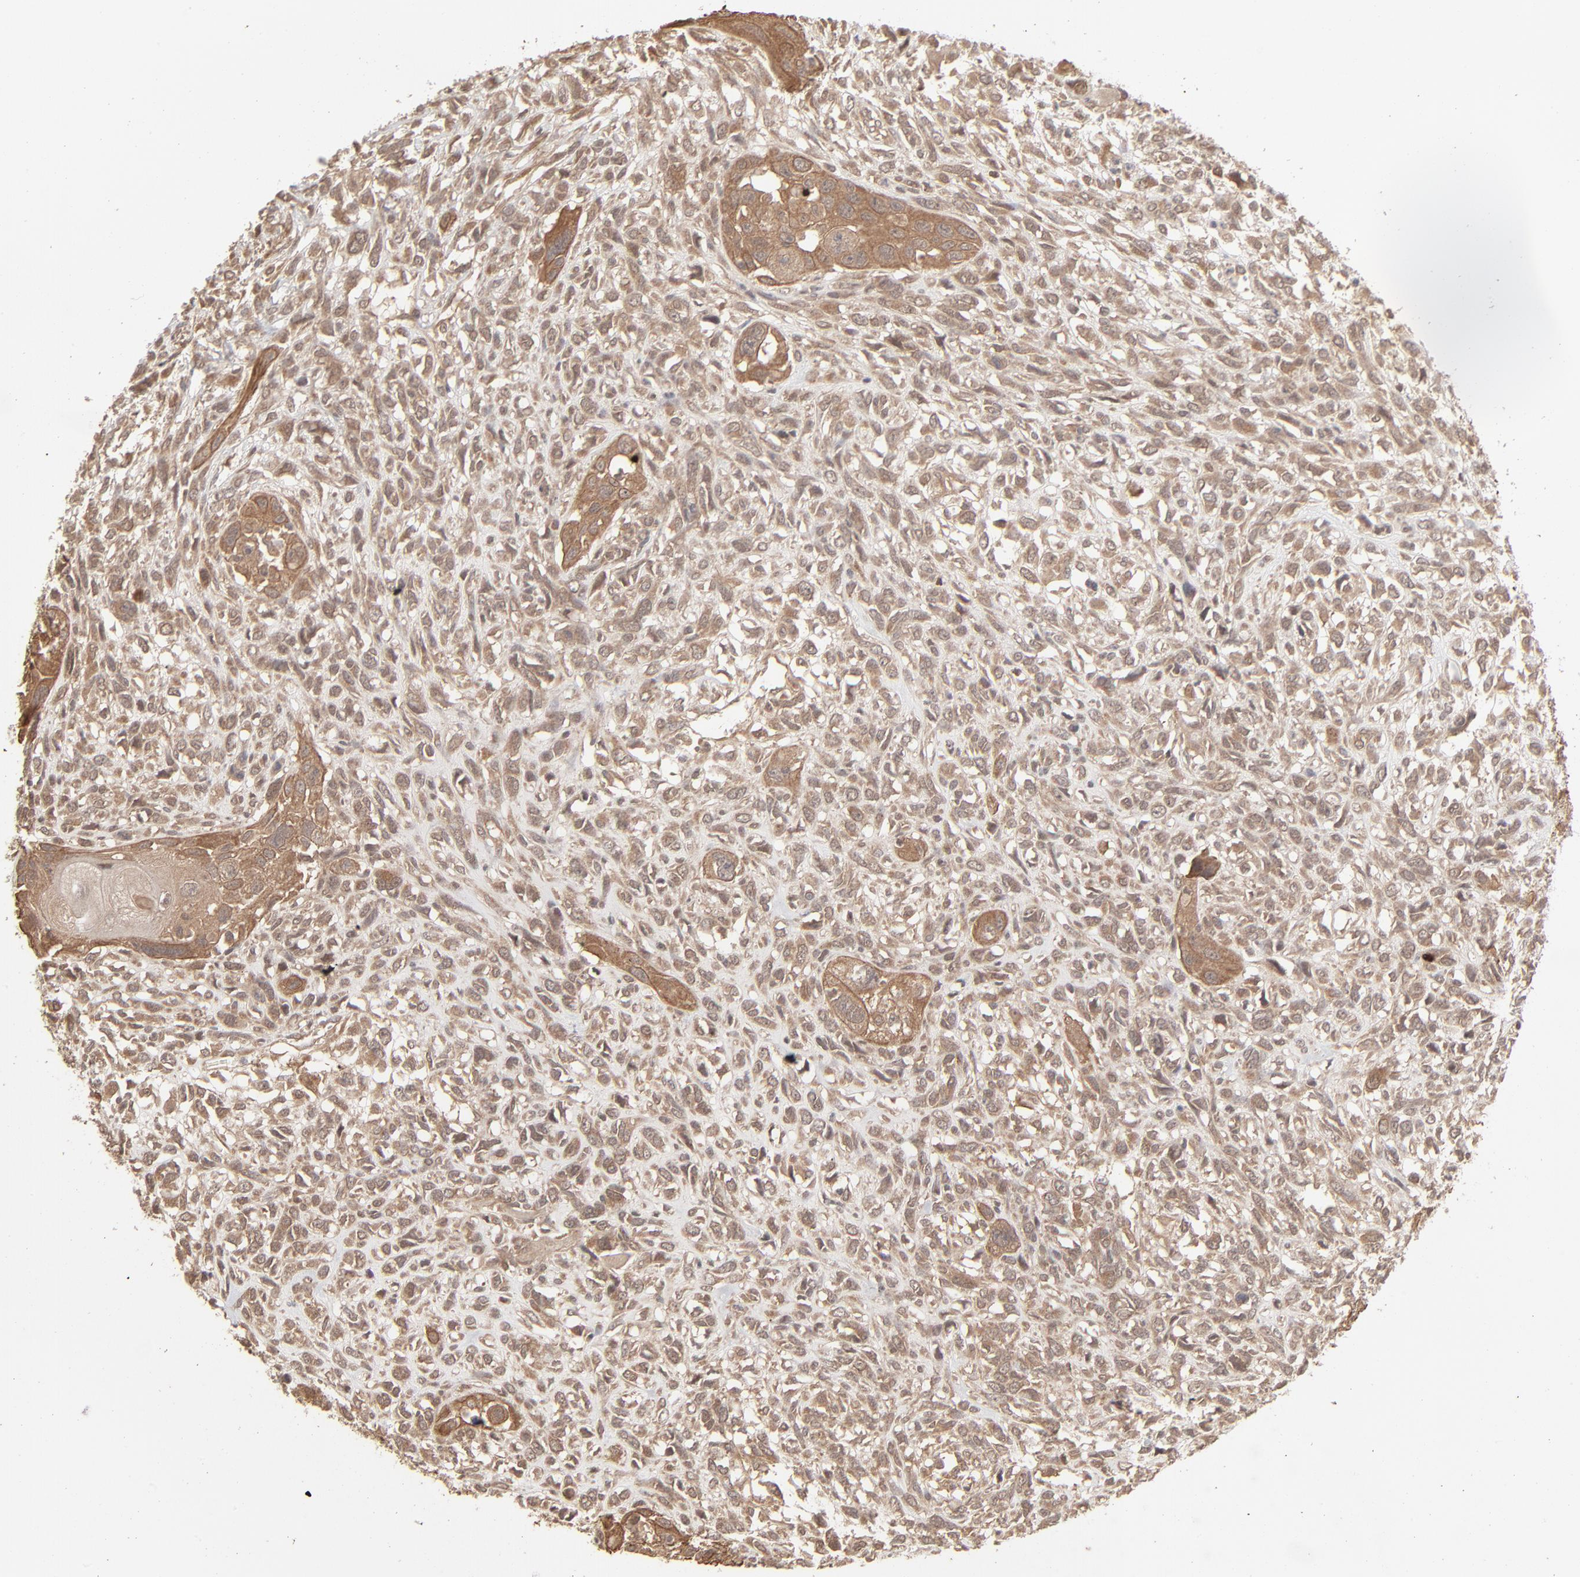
{"staining": {"intensity": "moderate", "quantity": ">75%", "location": "cytoplasmic/membranous"}, "tissue": "head and neck cancer", "cell_type": "Tumor cells", "image_type": "cancer", "snomed": [{"axis": "morphology", "description": "Neoplasm, malignant, NOS"}, {"axis": "topography", "description": "Salivary gland"}, {"axis": "topography", "description": "Head-Neck"}], "caption": "A brown stain shows moderate cytoplasmic/membranous positivity of a protein in head and neck cancer (malignant neoplasm) tumor cells.", "gene": "SCFD1", "patient": {"sex": "male", "age": 43}}